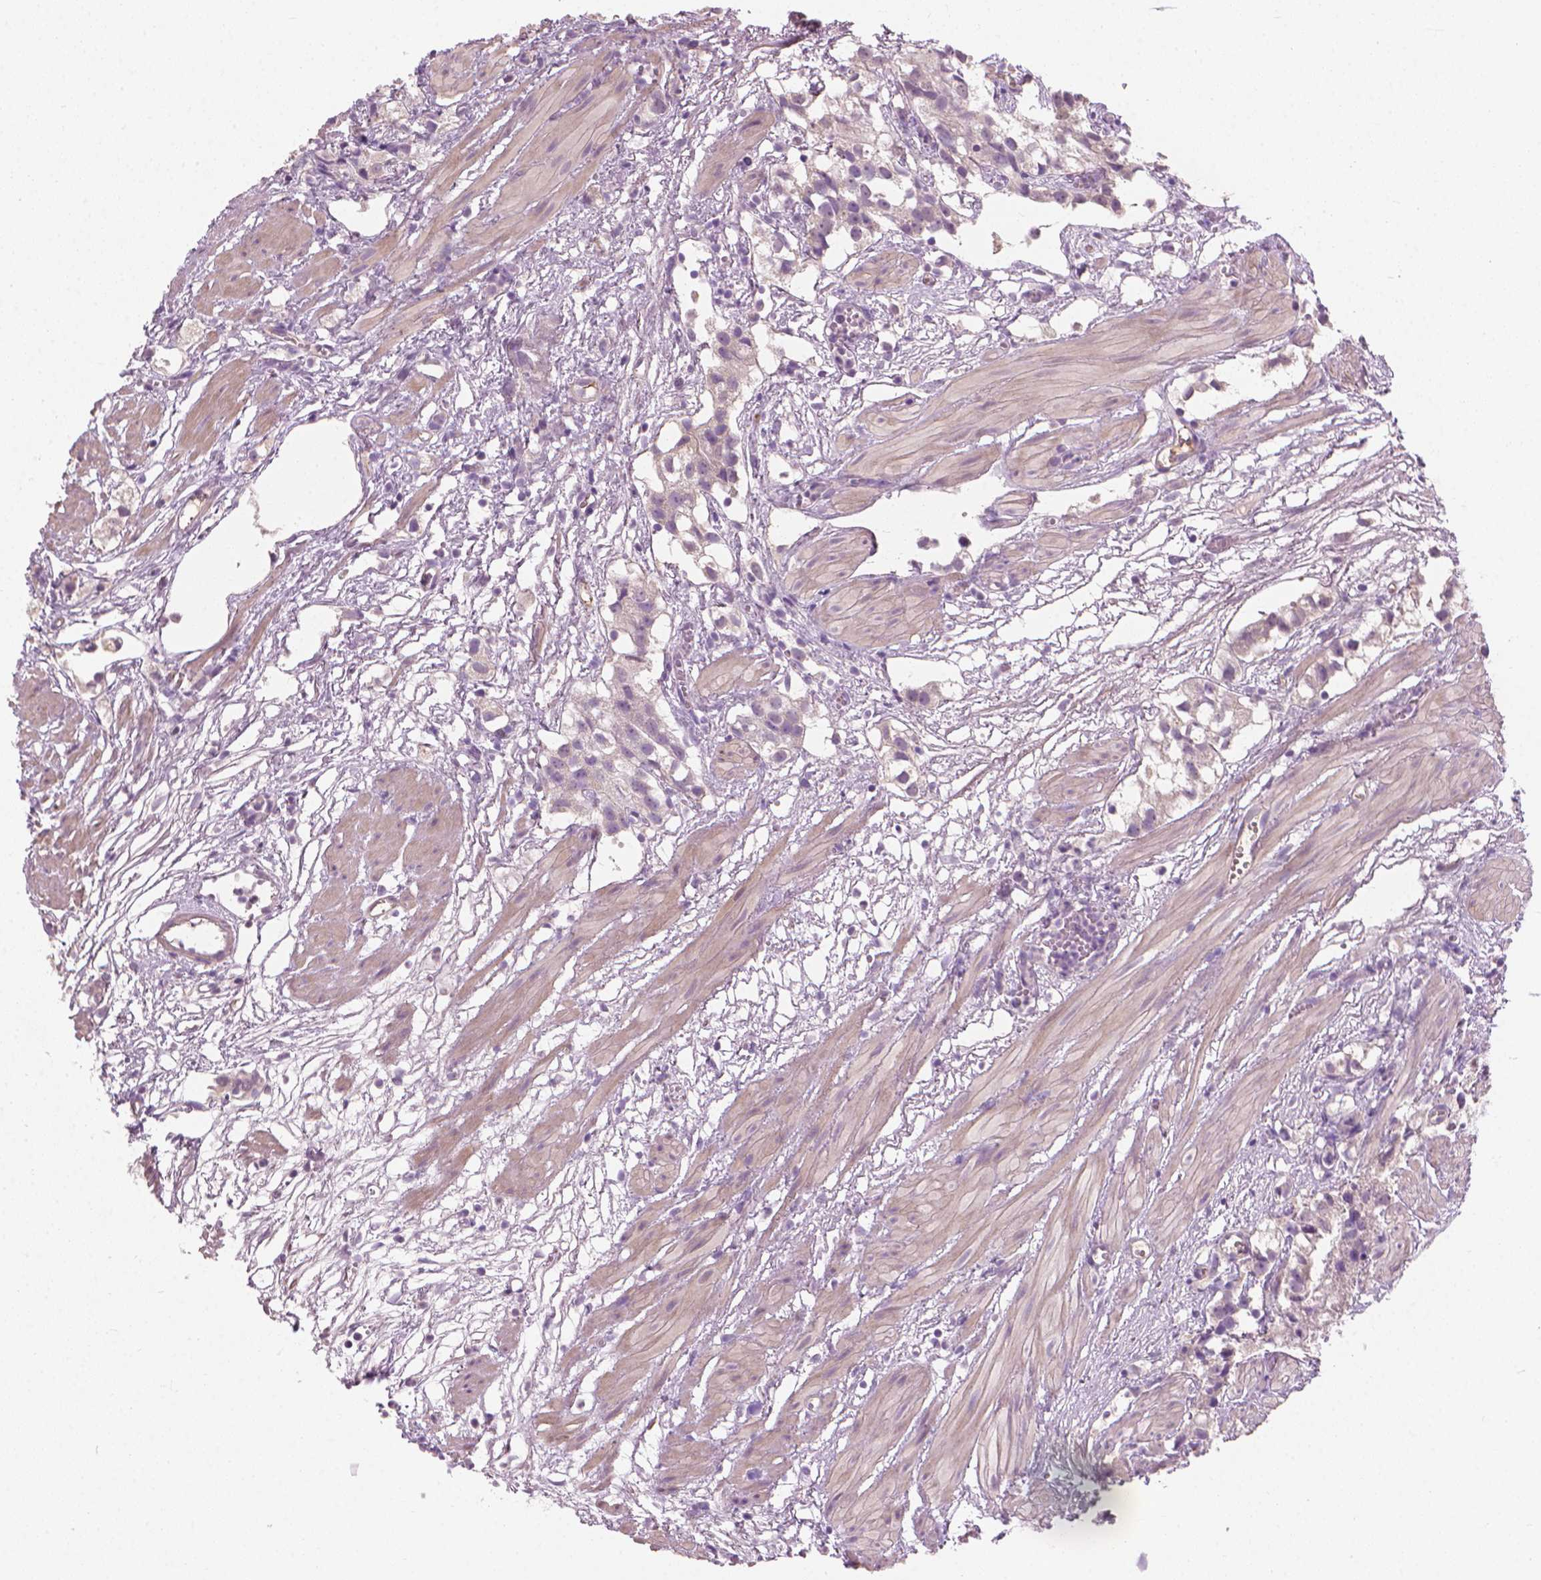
{"staining": {"intensity": "negative", "quantity": "none", "location": "none"}, "tissue": "prostate cancer", "cell_type": "Tumor cells", "image_type": "cancer", "snomed": [{"axis": "morphology", "description": "Adenocarcinoma, High grade"}, {"axis": "topography", "description": "Prostate"}], "caption": "Tumor cells are negative for protein expression in human prostate cancer (high-grade adenocarcinoma).", "gene": "SAXO2", "patient": {"sex": "male", "age": 68}}